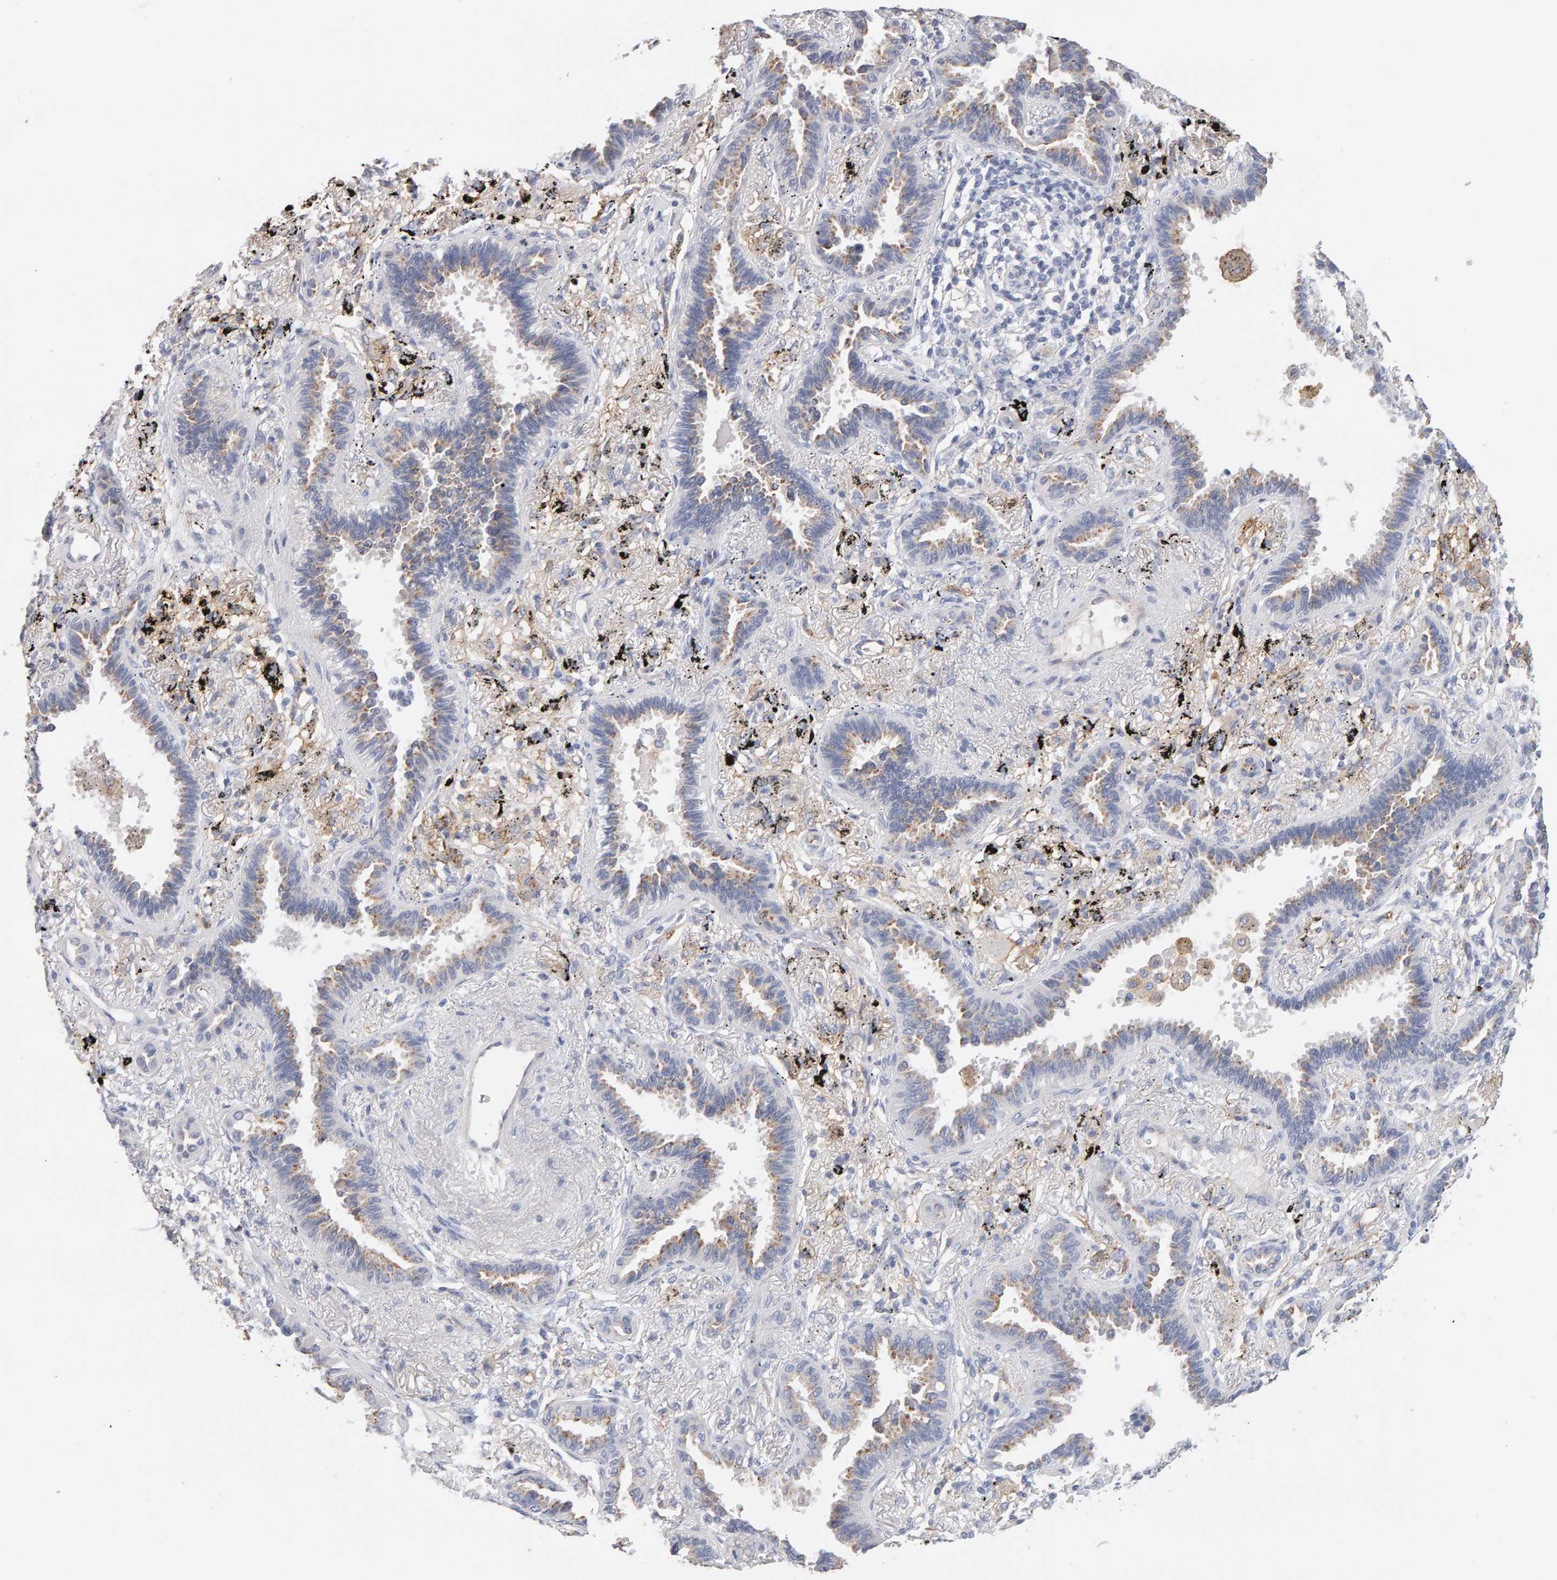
{"staining": {"intensity": "weak", "quantity": ">75%", "location": "cytoplasmic/membranous"}, "tissue": "lung cancer", "cell_type": "Tumor cells", "image_type": "cancer", "snomed": [{"axis": "morphology", "description": "Adenocarcinoma, NOS"}, {"axis": "topography", "description": "Lung"}], "caption": "The image displays a brown stain indicating the presence of a protein in the cytoplasmic/membranous of tumor cells in adenocarcinoma (lung). The staining was performed using DAB (3,3'-diaminobenzidine), with brown indicating positive protein expression. Nuclei are stained blue with hematoxylin.", "gene": "METRNL", "patient": {"sex": "male", "age": 59}}